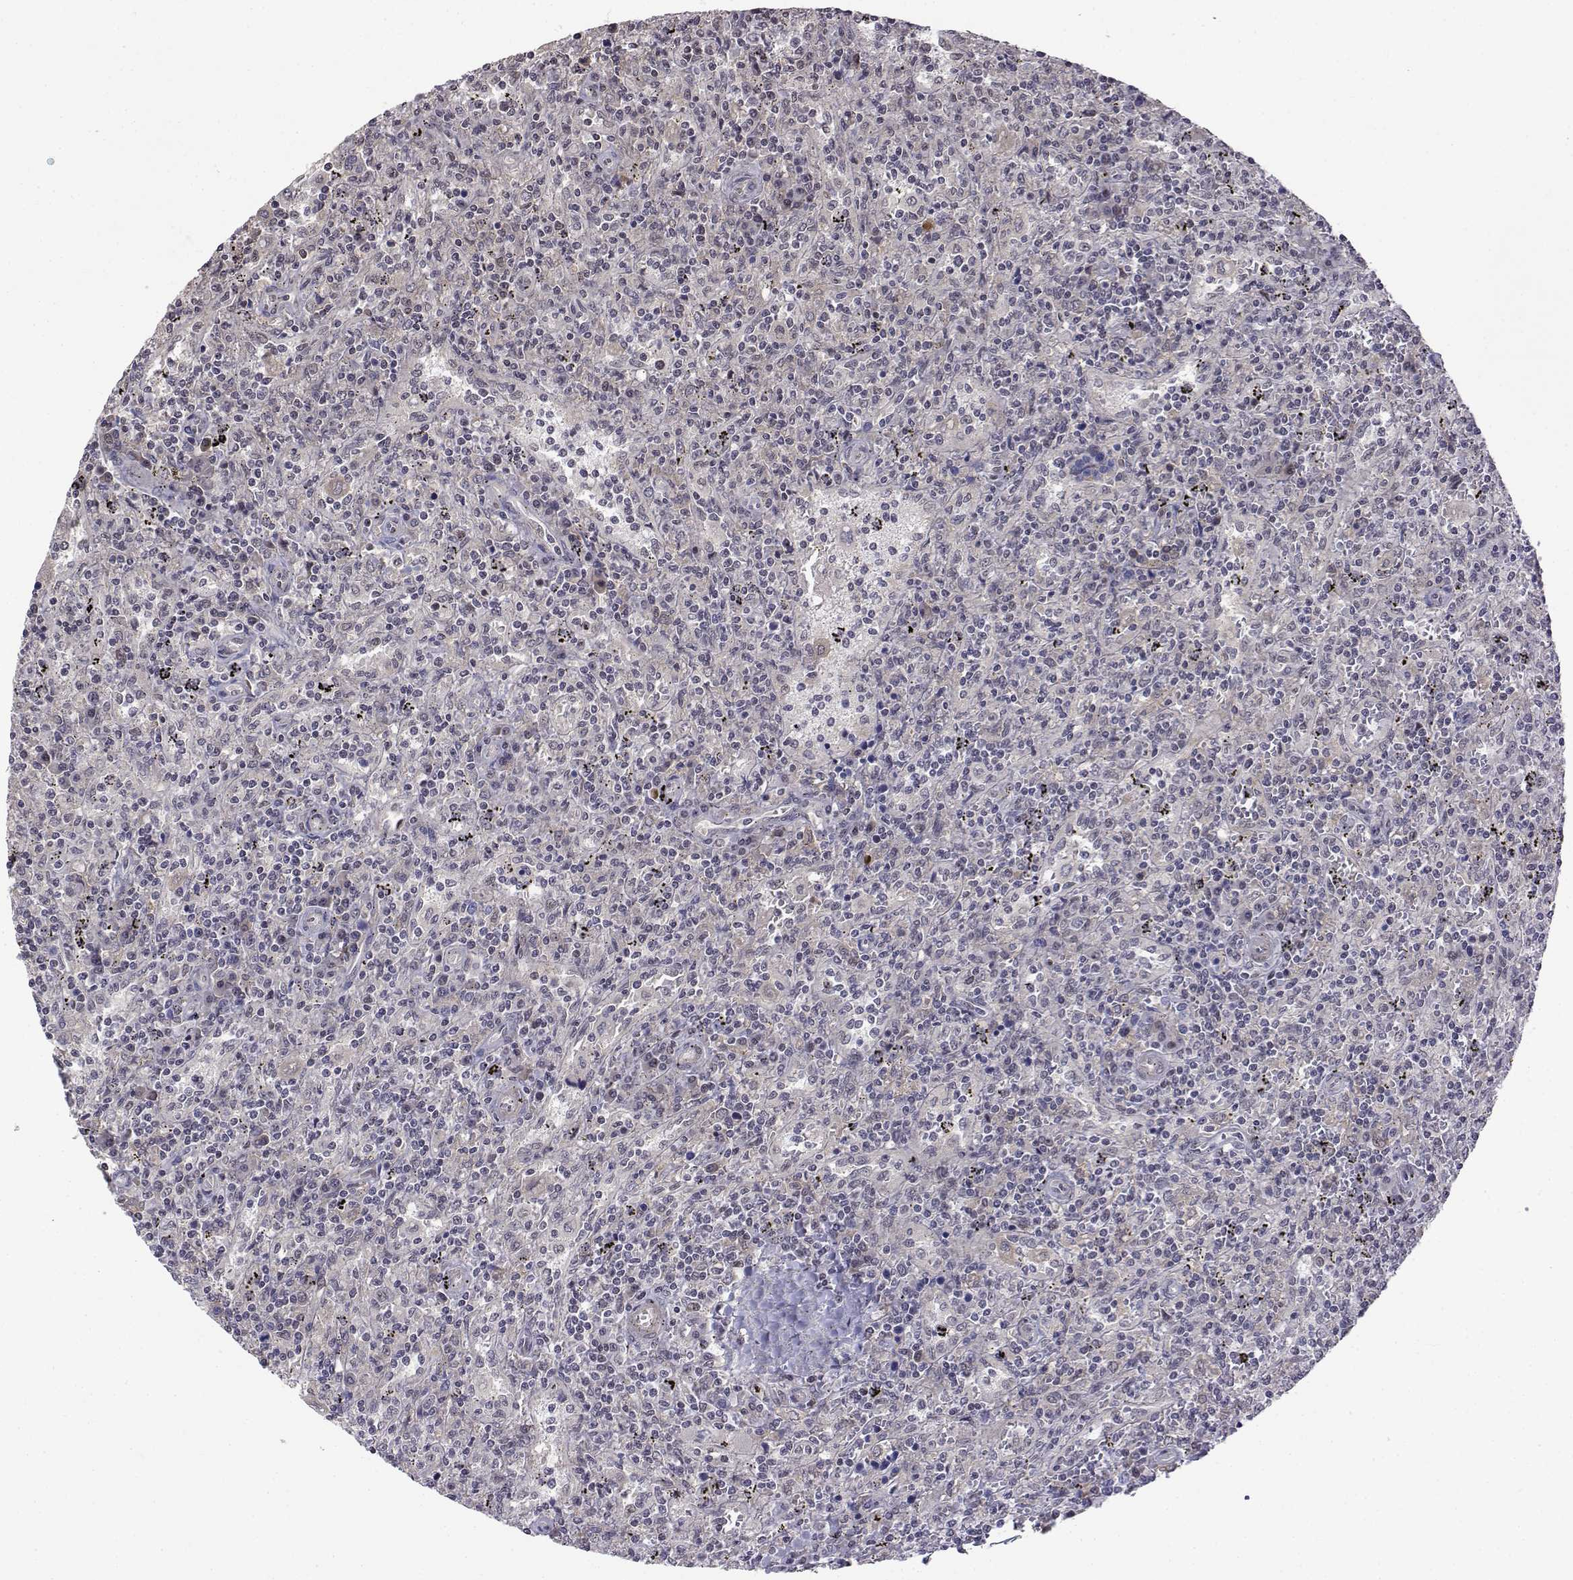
{"staining": {"intensity": "negative", "quantity": "none", "location": "none"}, "tissue": "lymphoma", "cell_type": "Tumor cells", "image_type": "cancer", "snomed": [{"axis": "morphology", "description": "Malignant lymphoma, non-Hodgkin's type, Low grade"}, {"axis": "topography", "description": "Spleen"}], "caption": "There is no significant expression in tumor cells of lymphoma.", "gene": "ITGA7", "patient": {"sex": "male", "age": 62}}